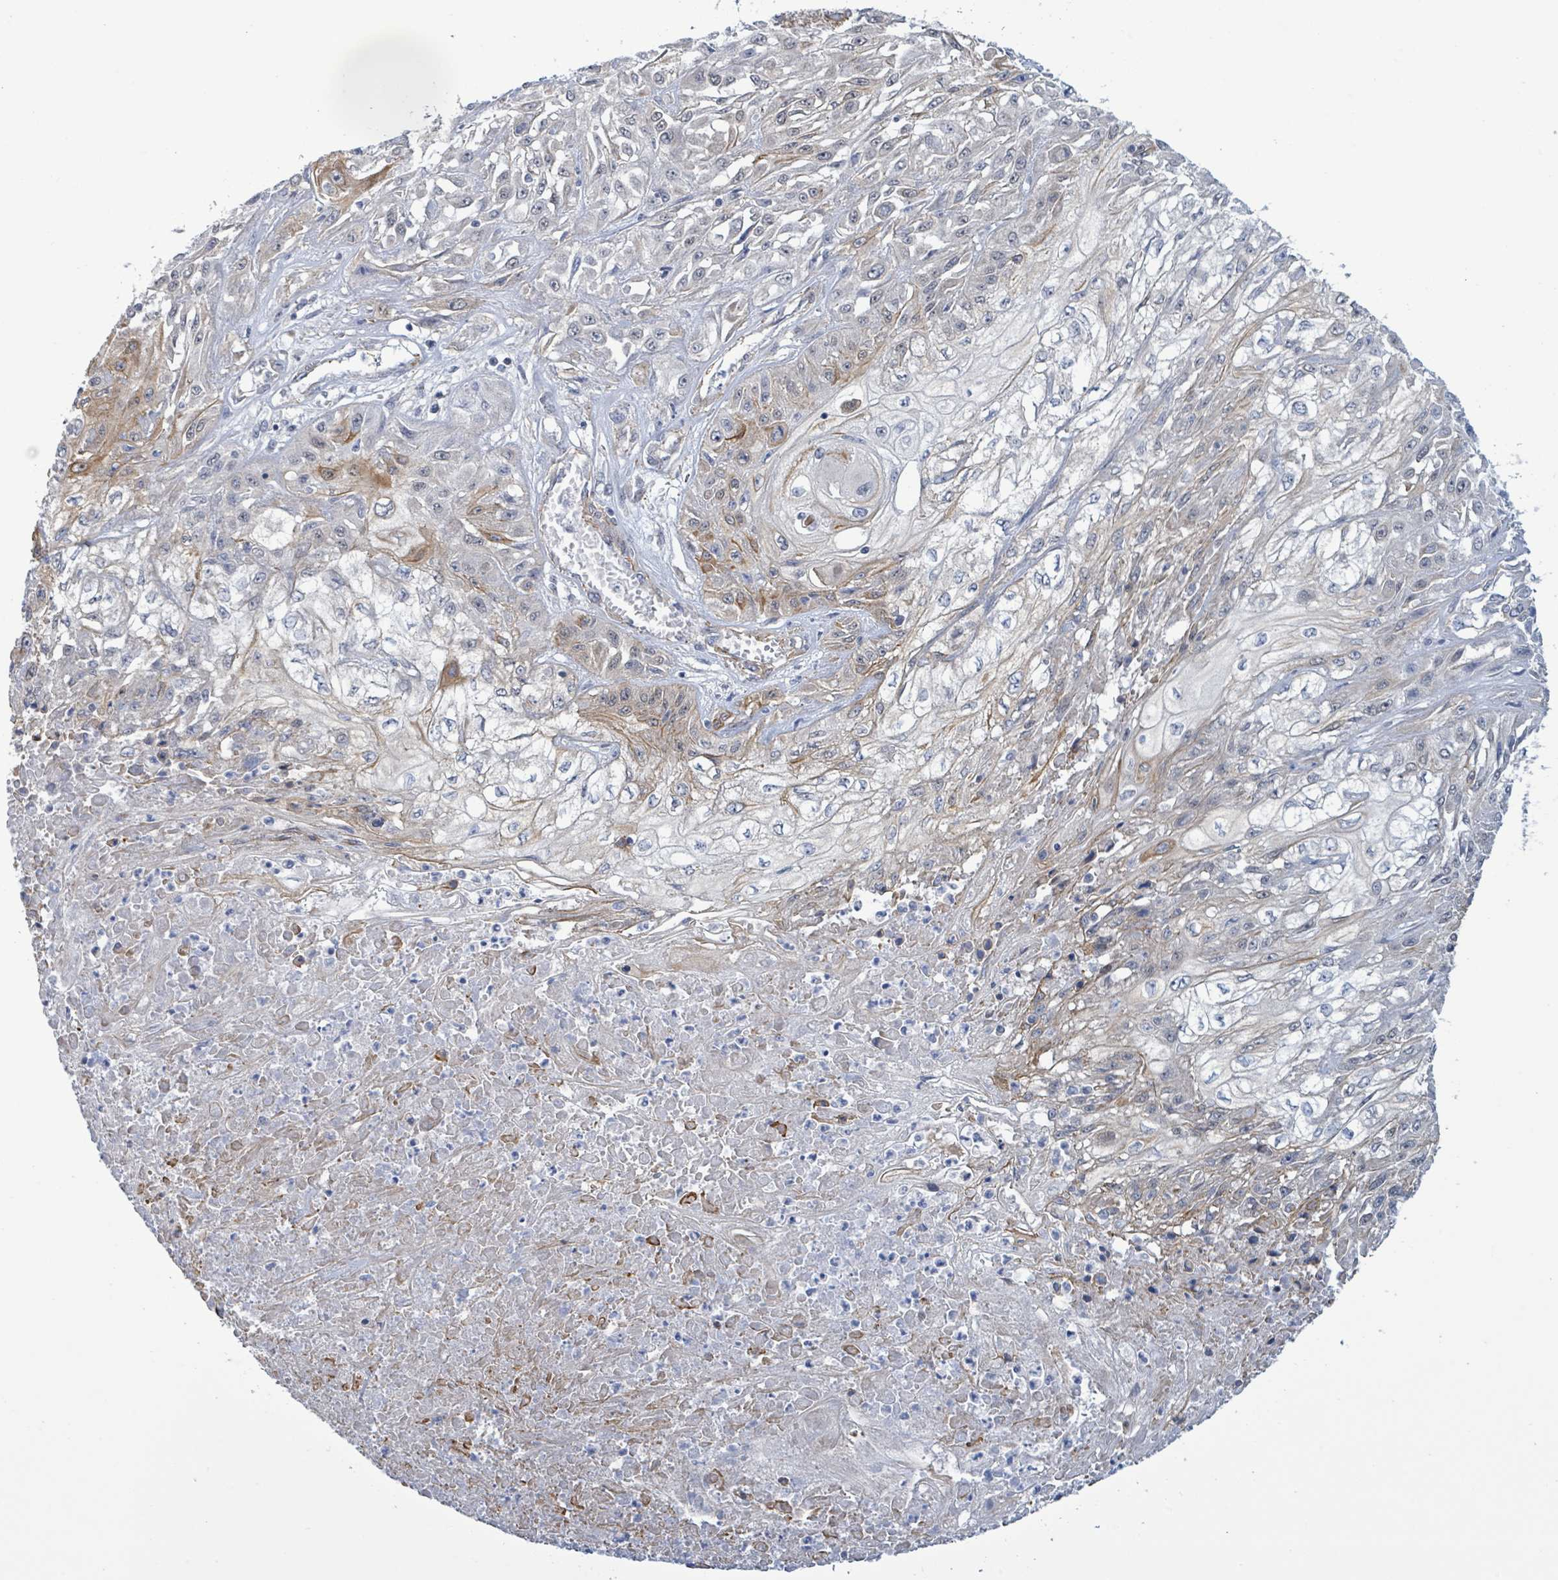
{"staining": {"intensity": "negative", "quantity": "none", "location": "none"}, "tissue": "skin cancer", "cell_type": "Tumor cells", "image_type": "cancer", "snomed": [{"axis": "morphology", "description": "Squamous cell carcinoma, NOS"}, {"axis": "morphology", "description": "Squamous cell carcinoma, metastatic, NOS"}, {"axis": "topography", "description": "Skin"}, {"axis": "topography", "description": "Lymph node"}], "caption": "Immunohistochemistry histopathology image of human skin cancer (metastatic squamous cell carcinoma) stained for a protein (brown), which exhibits no positivity in tumor cells.", "gene": "DMRTC1B", "patient": {"sex": "male", "age": 75}}